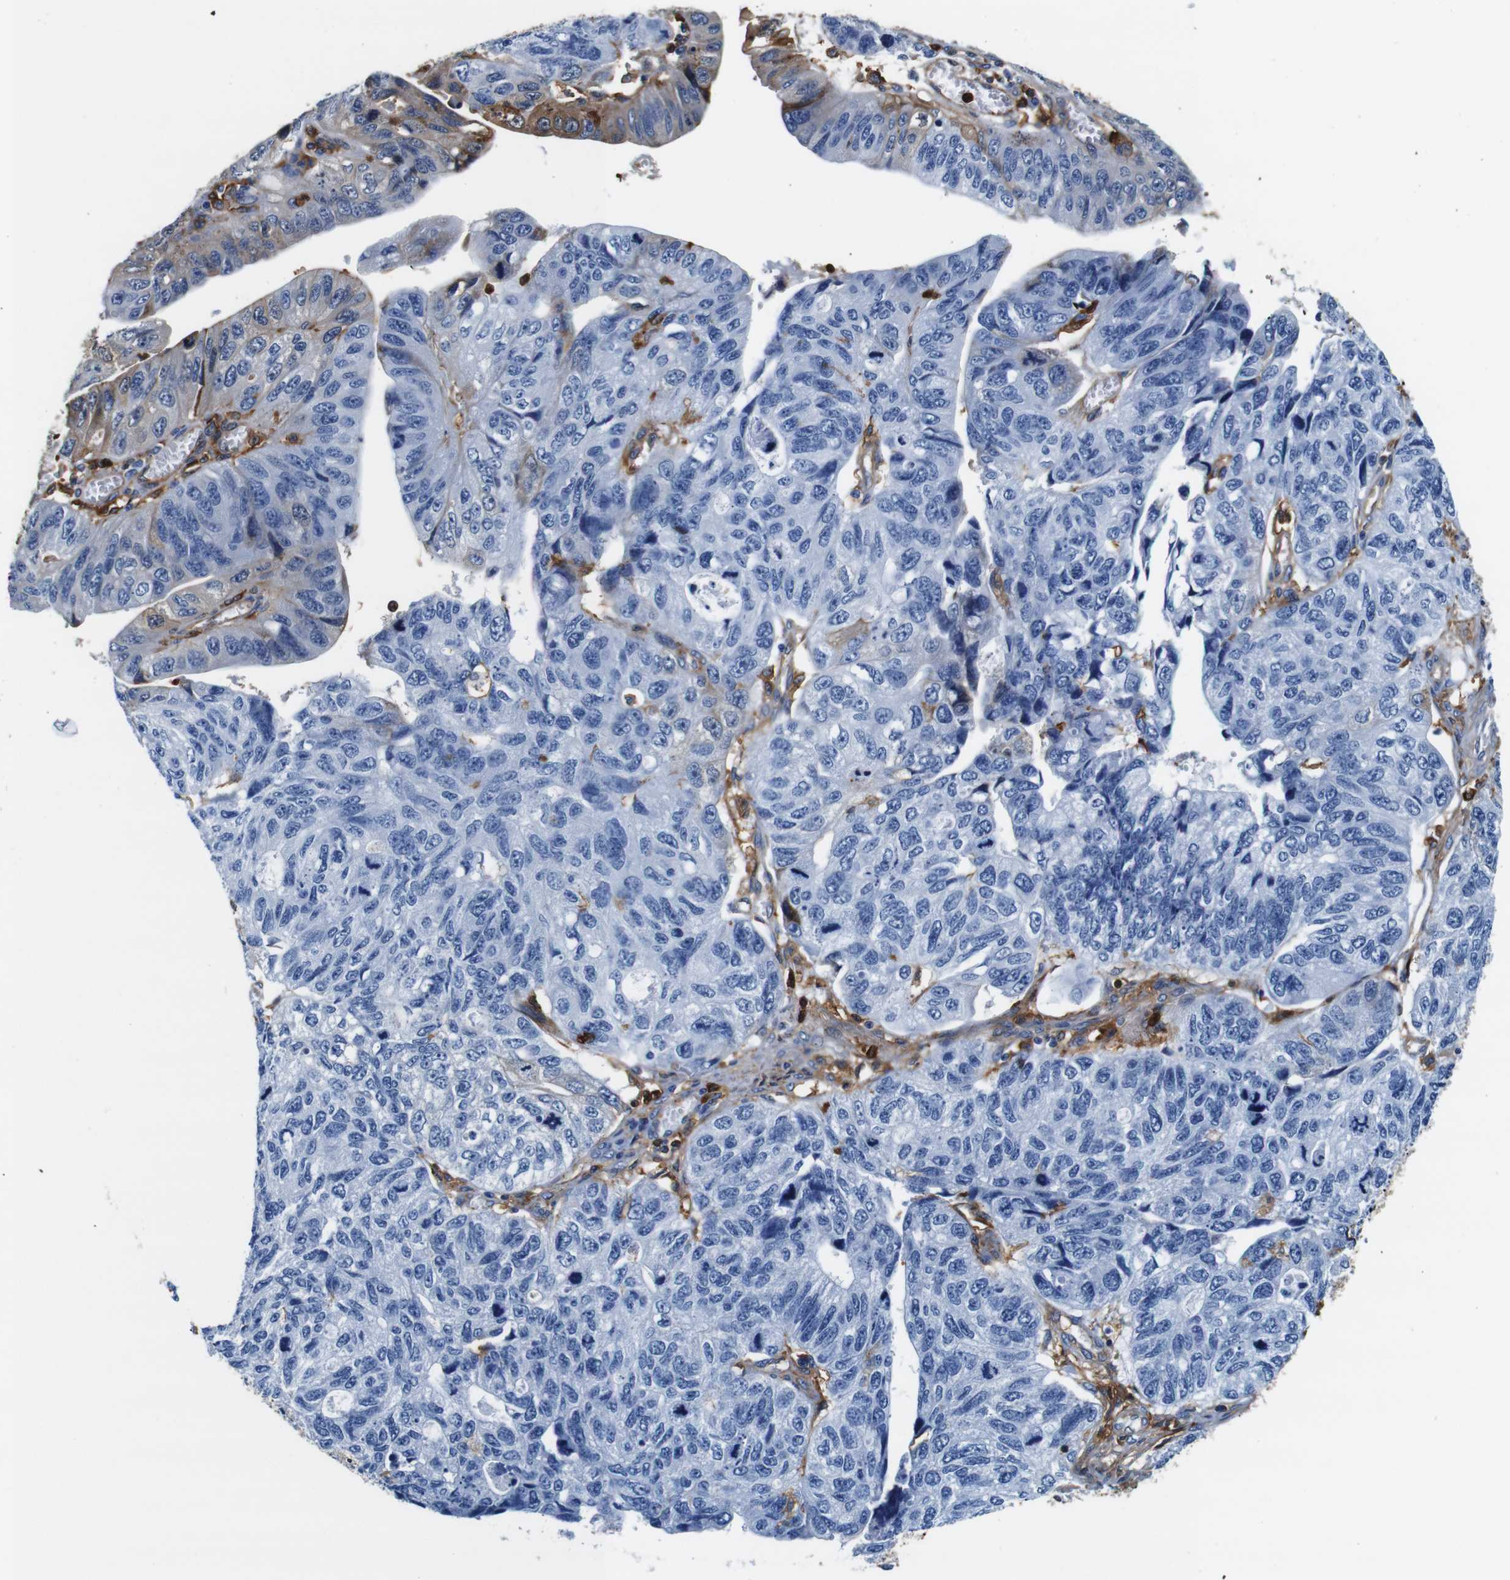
{"staining": {"intensity": "weak", "quantity": "<25%", "location": "cytoplasmic/membranous"}, "tissue": "stomach cancer", "cell_type": "Tumor cells", "image_type": "cancer", "snomed": [{"axis": "morphology", "description": "Adenocarcinoma, NOS"}, {"axis": "topography", "description": "Stomach"}], "caption": "An IHC histopathology image of stomach adenocarcinoma is shown. There is no staining in tumor cells of stomach adenocarcinoma.", "gene": "ANXA1", "patient": {"sex": "male", "age": 59}}